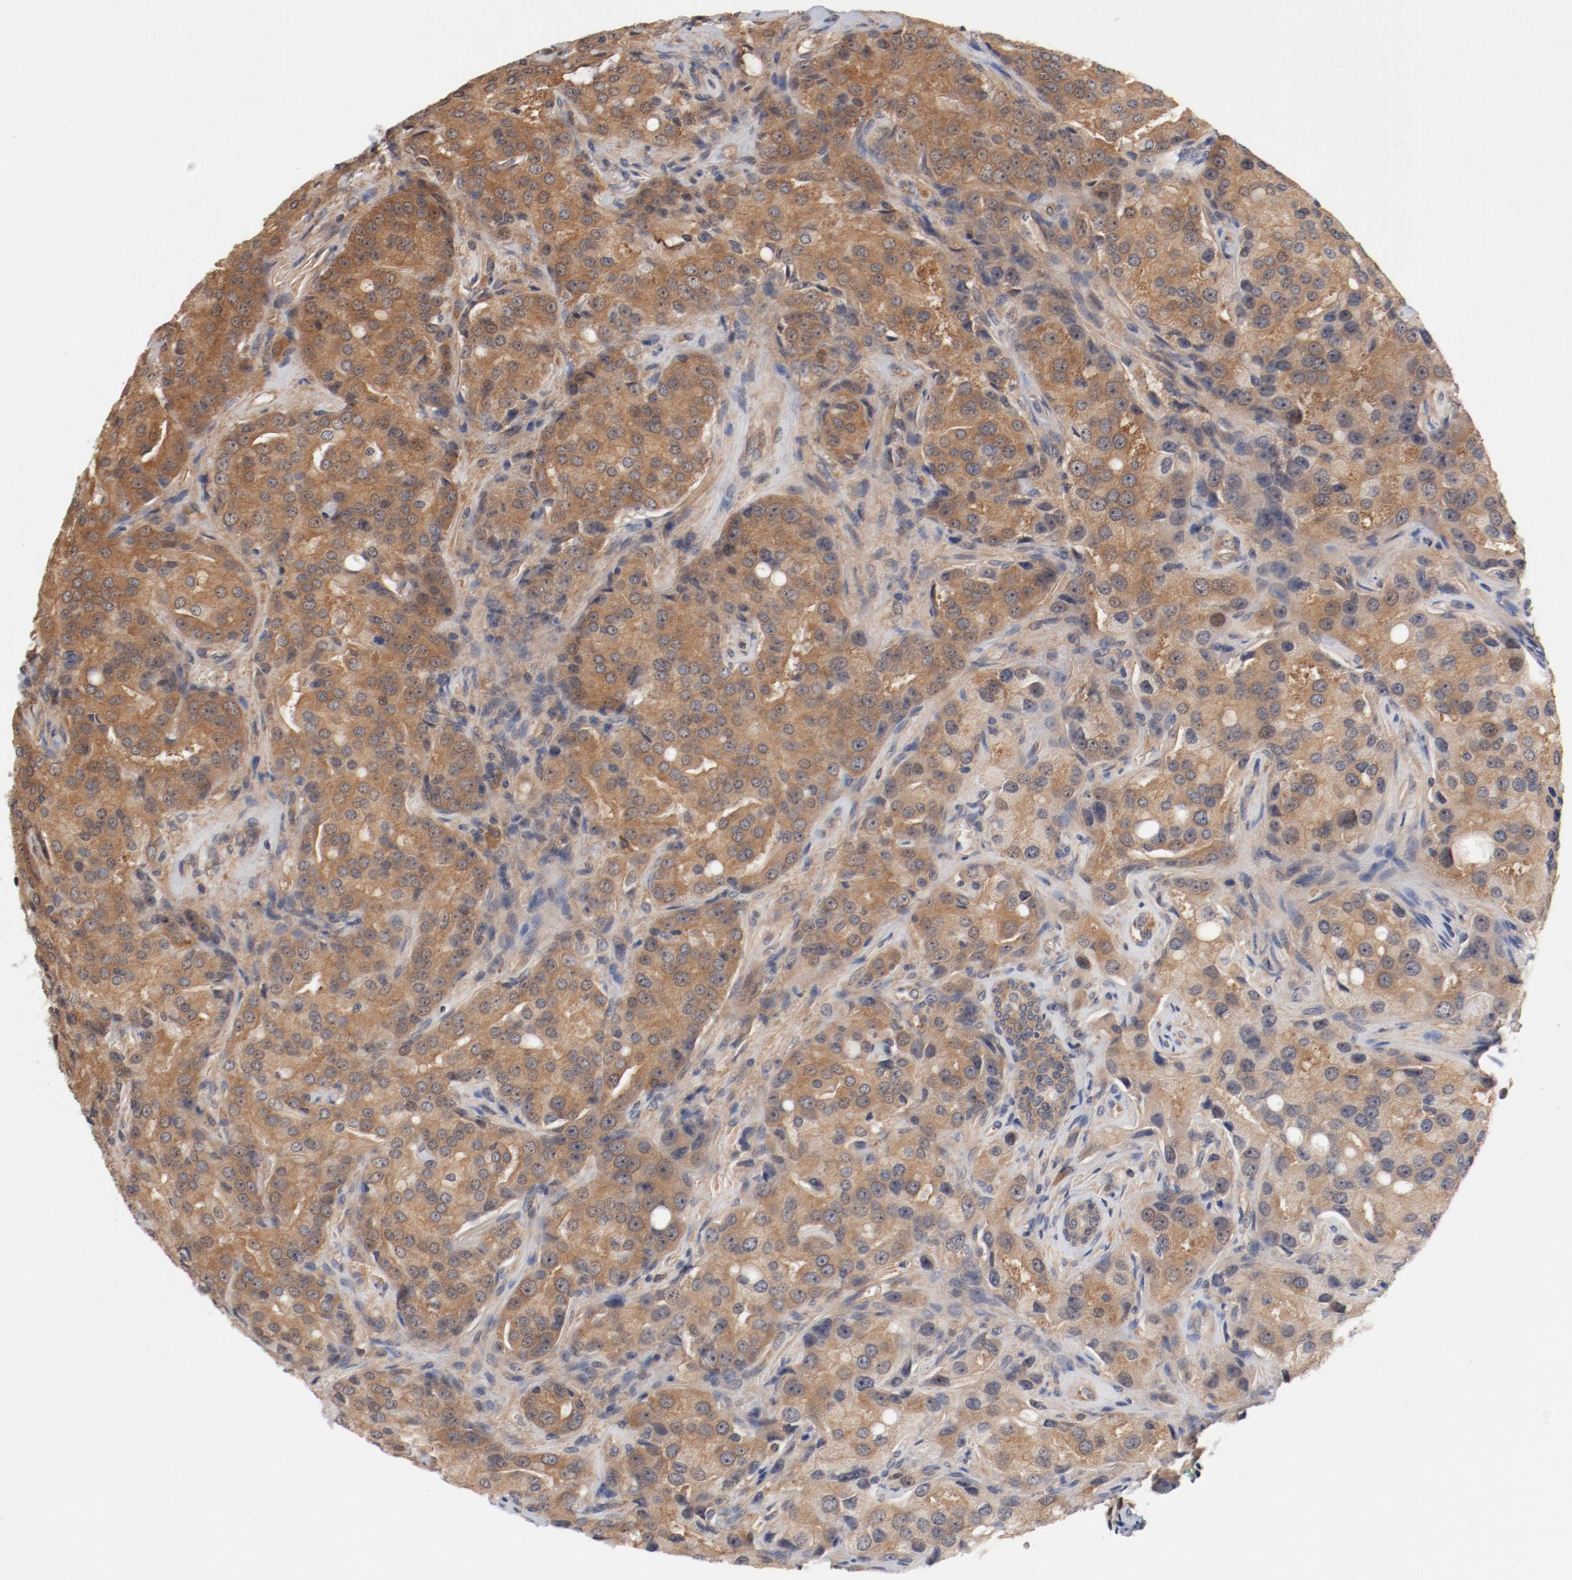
{"staining": {"intensity": "moderate", "quantity": ">75%", "location": "cytoplasmic/membranous"}, "tissue": "prostate cancer", "cell_type": "Tumor cells", "image_type": "cancer", "snomed": [{"axis": "morphology", "description": "Adenocarcinoma, High grade"}, {"axis": "topography", "description": "Prostate"}], "caption": "Tumor cells display medium levels of moderate cytoplasmic/membranous staining in approximately >75% of cells in prostate high-grade adenocarcinoma.", "gene": "PITPNM2", "patient": {"sex": "male", "age": 72}}